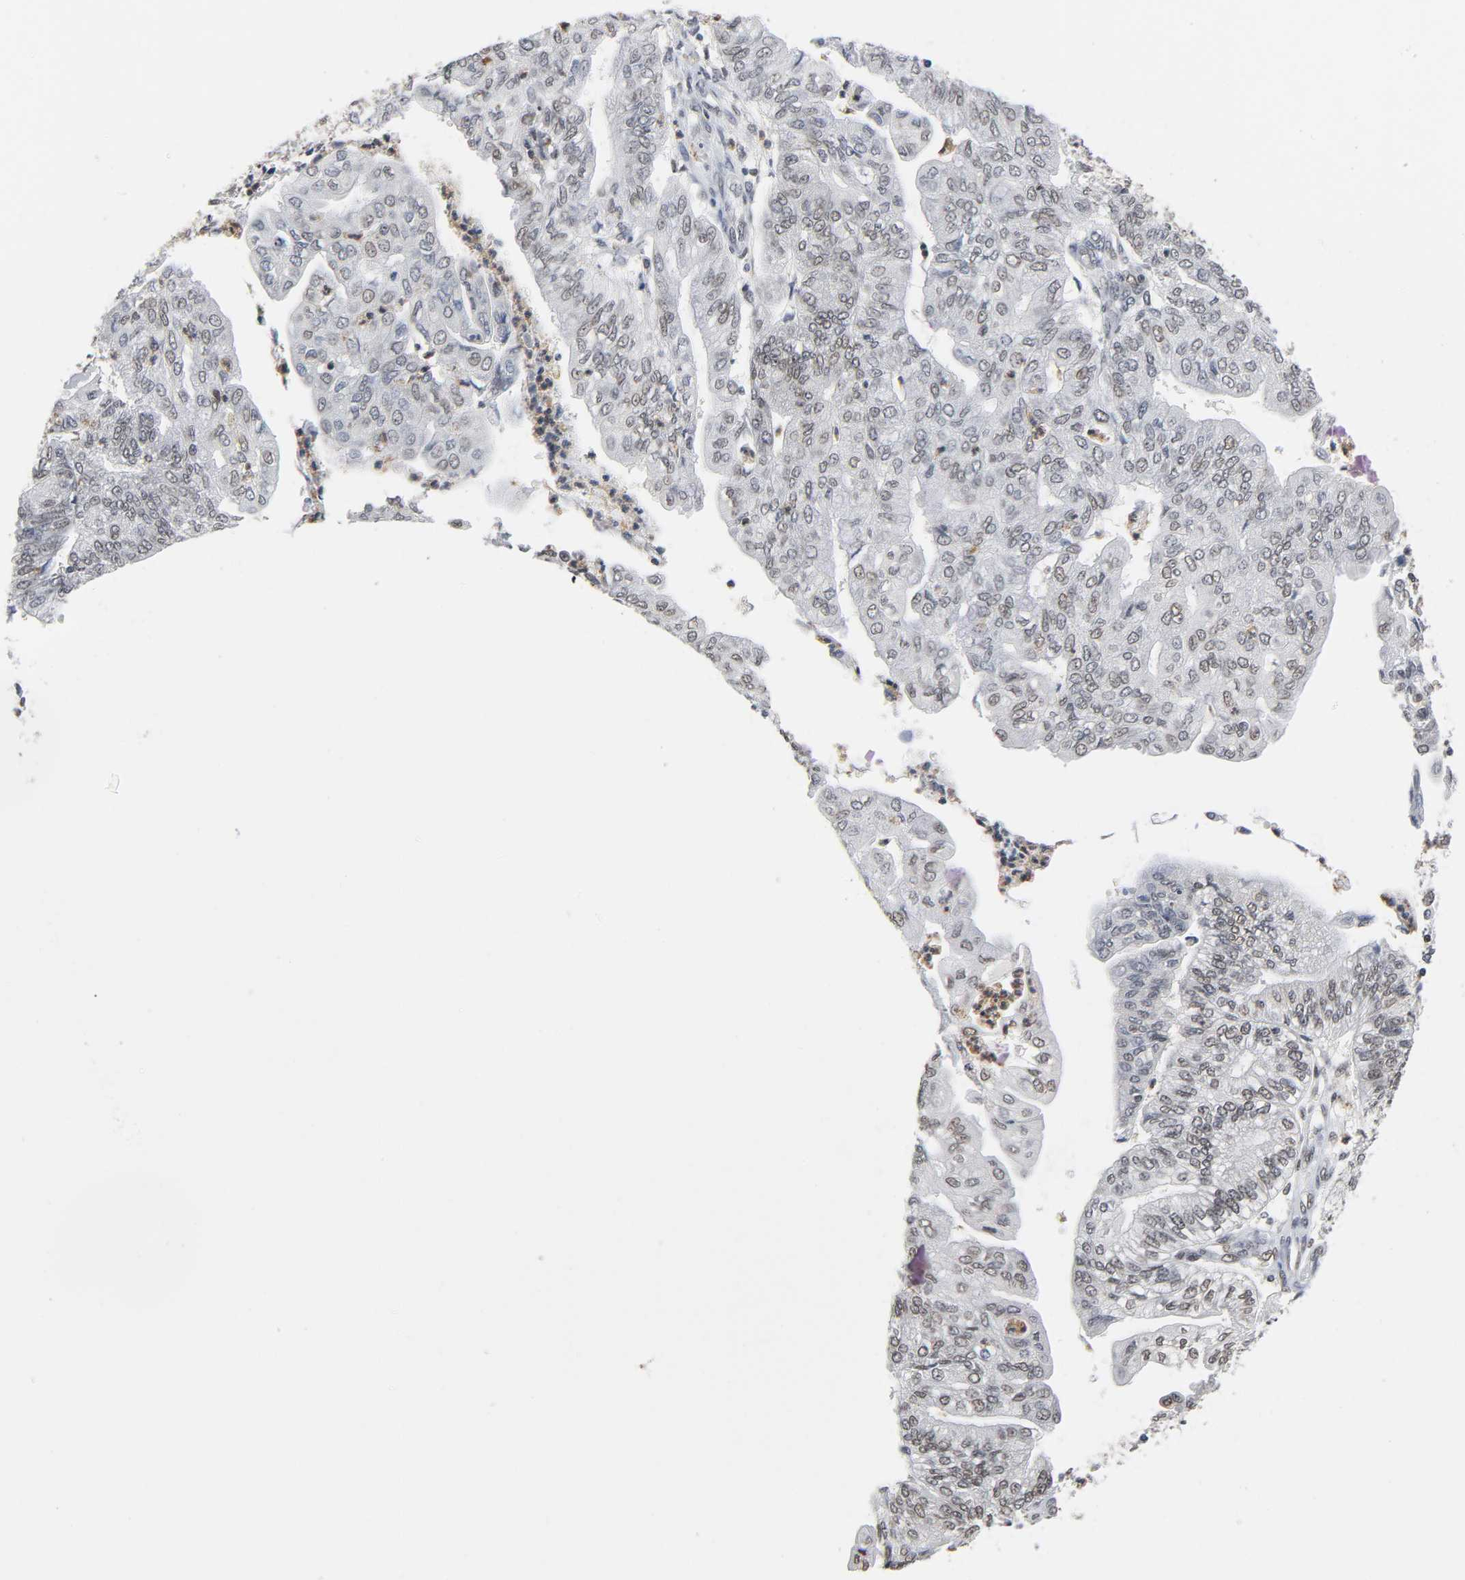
{"staining": {"intensity": "weak", "quantity": "<25%", "location": "nuclear"}, "tissue": "endometrial cancer", "cell_type": "Tumor cells", "image_type": "cancer", "snomed": [{"axis": "morphology", "description": "Adenocarcinoma, NOS"}, {"axis": "topography", "description": "Endometrium"}], "caption": "This is an IHC photomicrograph of human endometrial adenocarcinoma. There is no staining in tumor cells.", "gene": "SUMO1", "patient": {"sex": "female", "age": 59}}